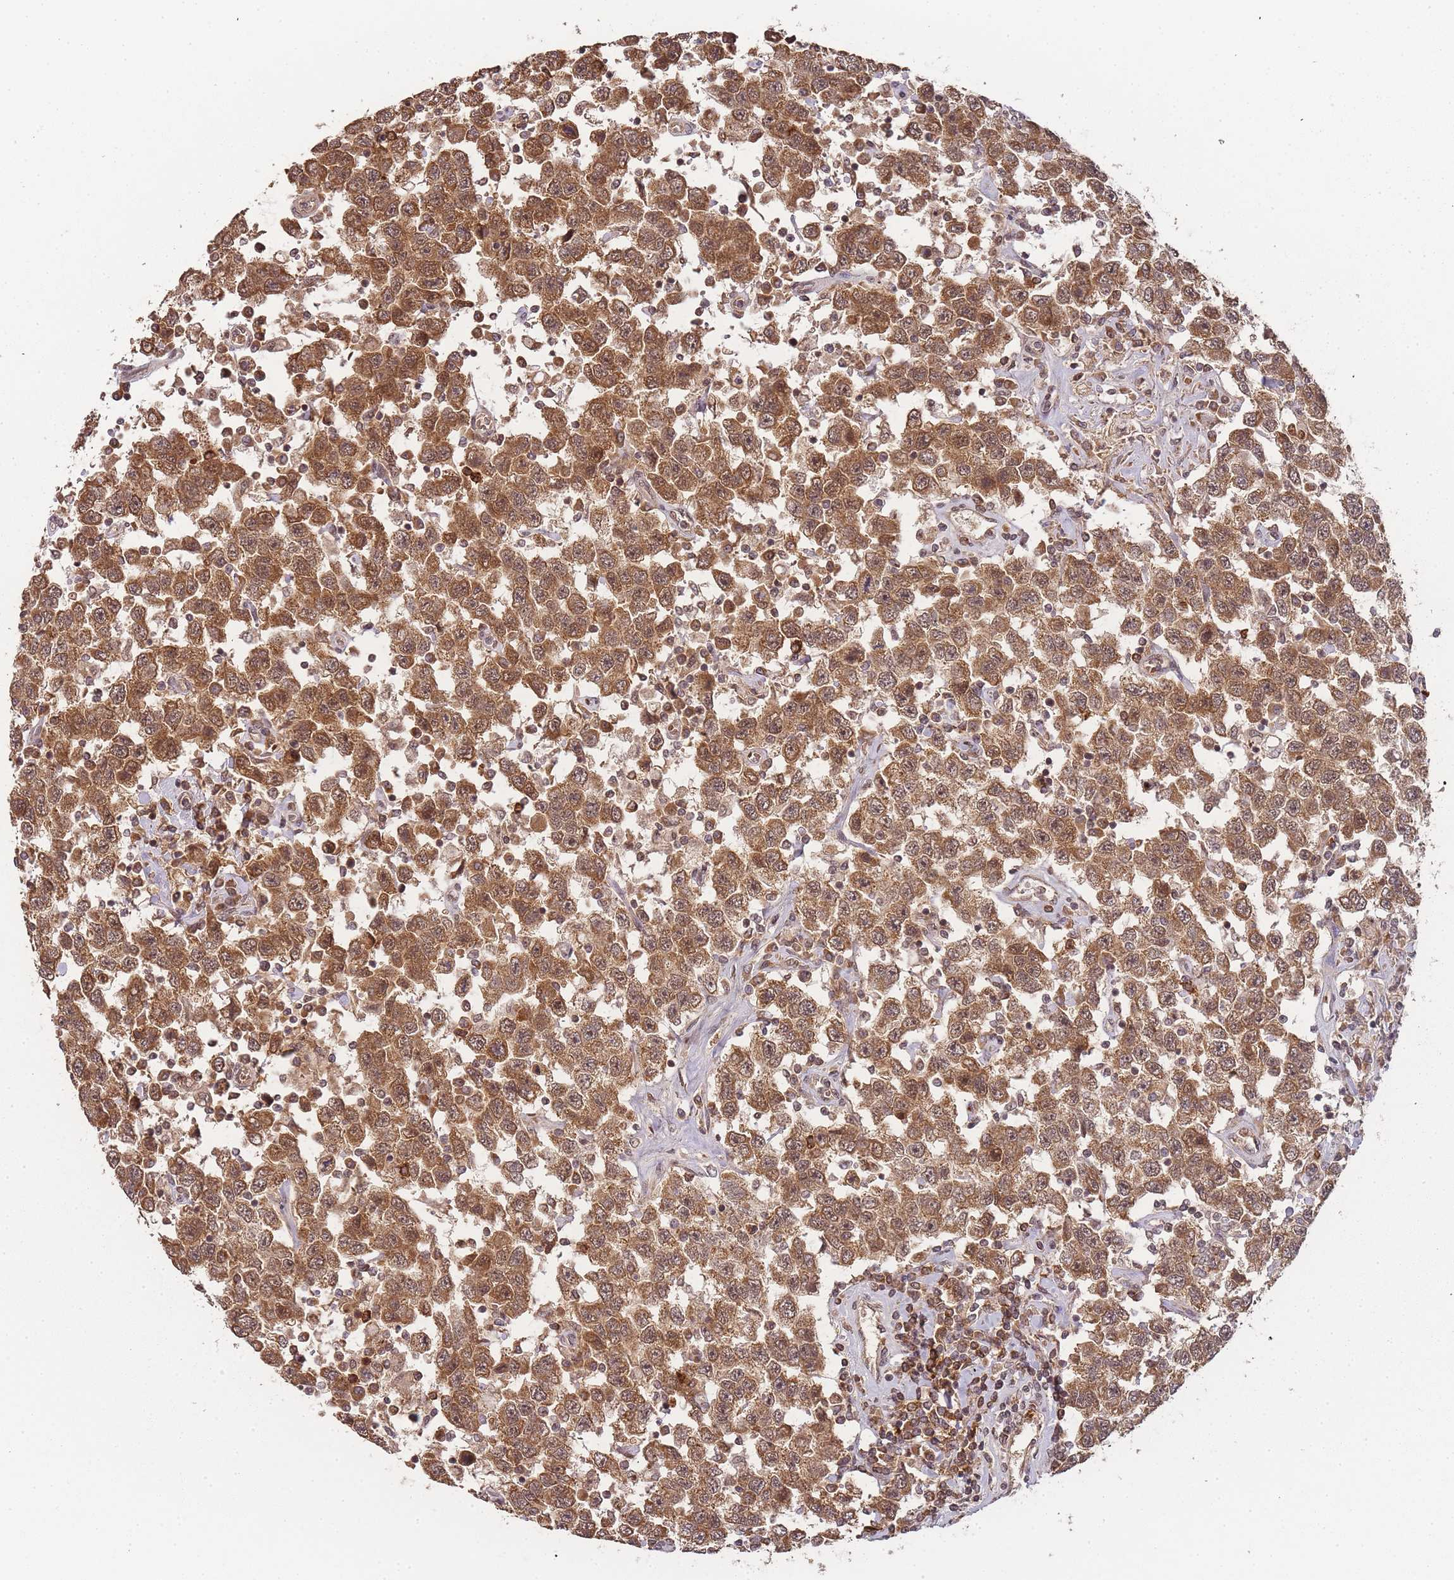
{"staining": {"intensity": "moderate", "quantity": ">75%", "location": "cytoplasmic/membranous,nuclear"}, "tissue": "testis cancer", "cell_type": "Tumor cells", "image_type": "cancer", "snomed": [{"axis": "morphology", "description": "Seminoma, NOS"}, {"axis": "topography", "description": "Testis"}], "caption": "This photomicrograph displays testis cancer stained with immunohistochemistry (IHC) to label a protein in brown. The cytoplasmic/membranous and nuclear of tumor cells show moderate positivity for the protein. Nuclei are counter-stained blue.", "gene": "ZNF497", "patient": {"sex": "male", "age": 41}}